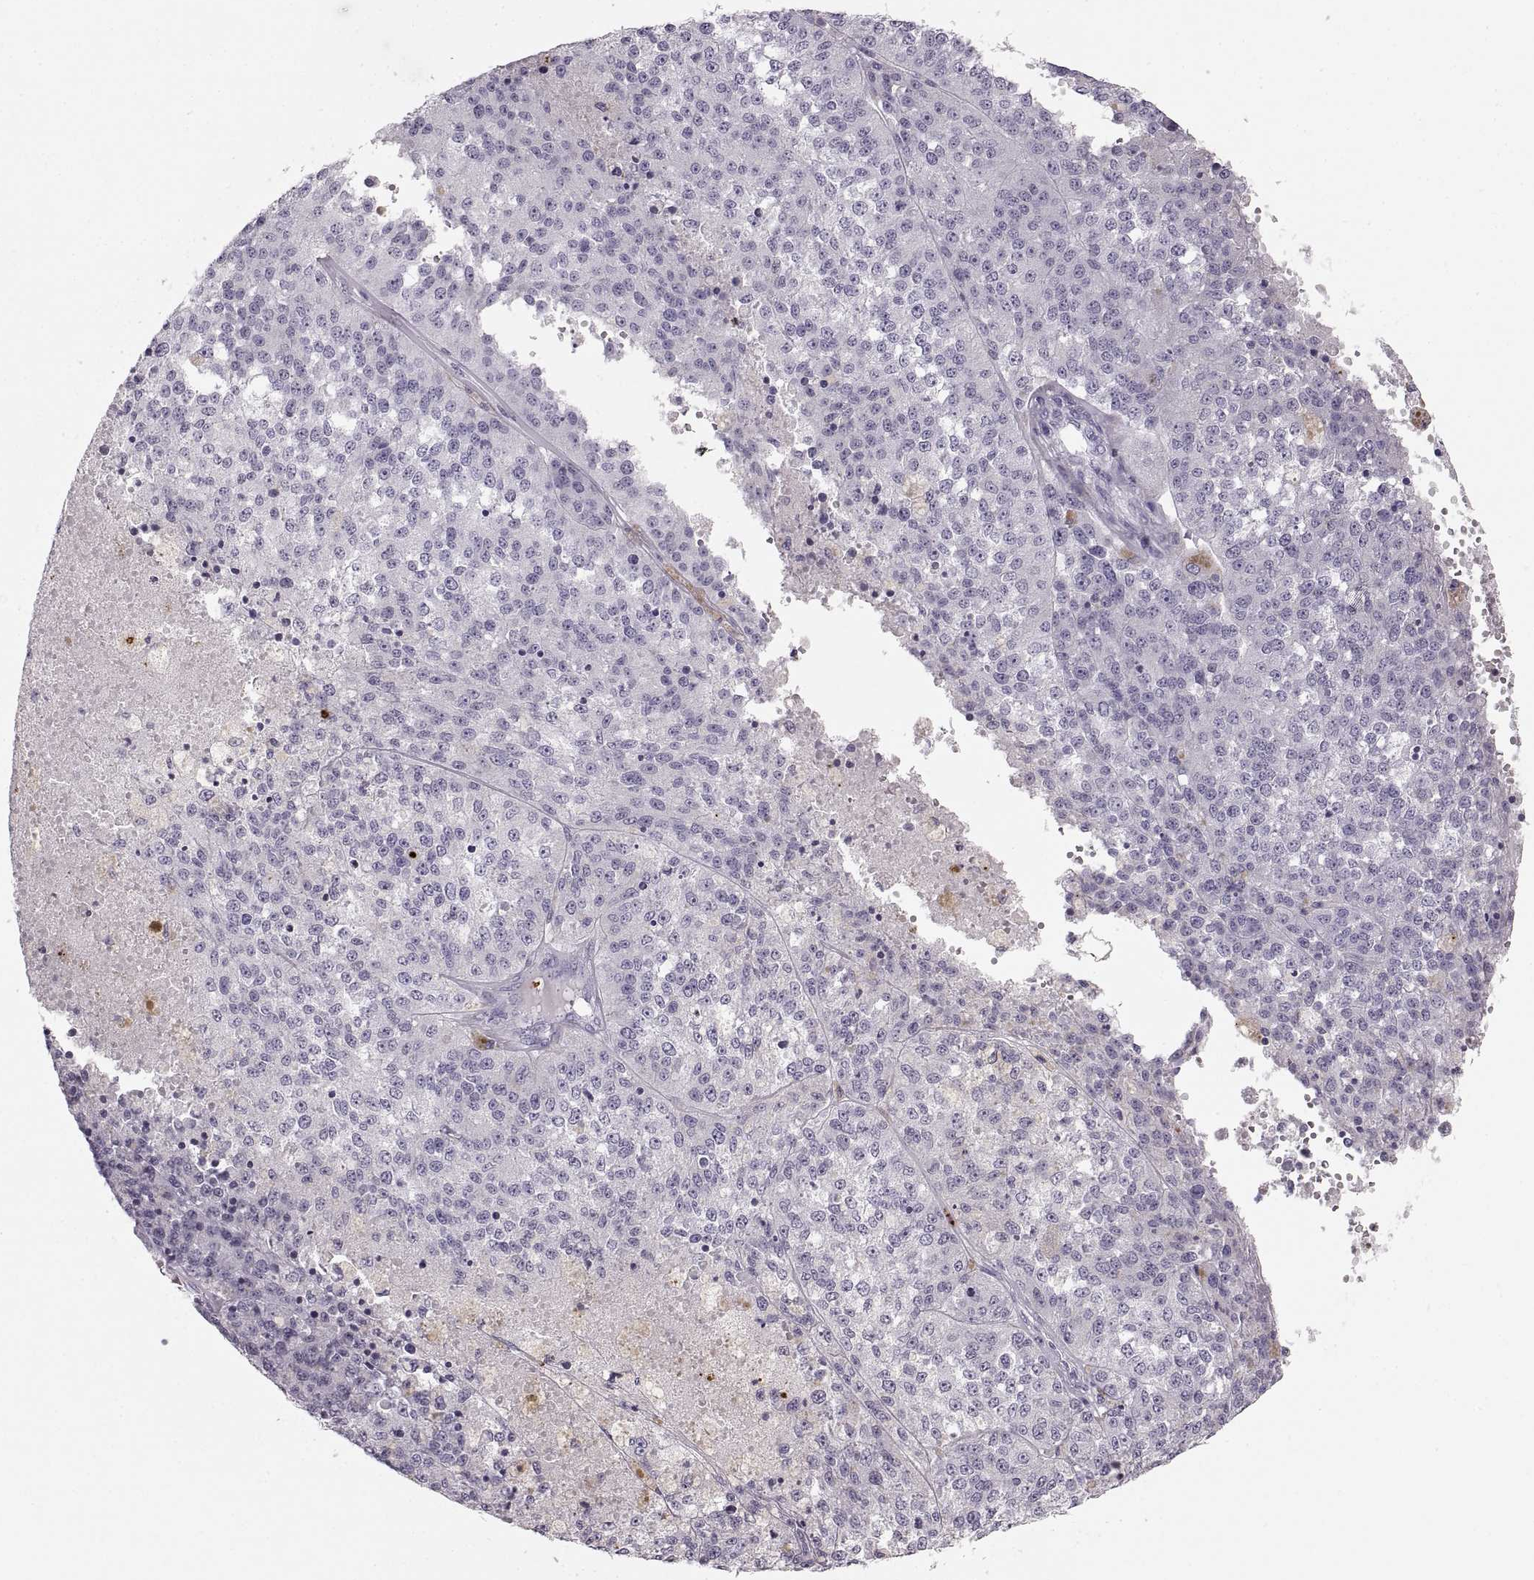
{"staining": {"intensity": "negative", "quantity": "none", "location": "none"}, "tissue": "melanoma", "cell_type": "Tumor cells", "image_type": "cancer", "snomed": [{"axis": "morphology", "description": "Malignant melanoma, Metastatic site"}, {"axis": "topography", "description": "Lymph node"}], "caption": "An image of human melanoma is negative for staining in tumor cells.", "gene": "MILR1", "patient": {"sex": "female", "age": 64}}